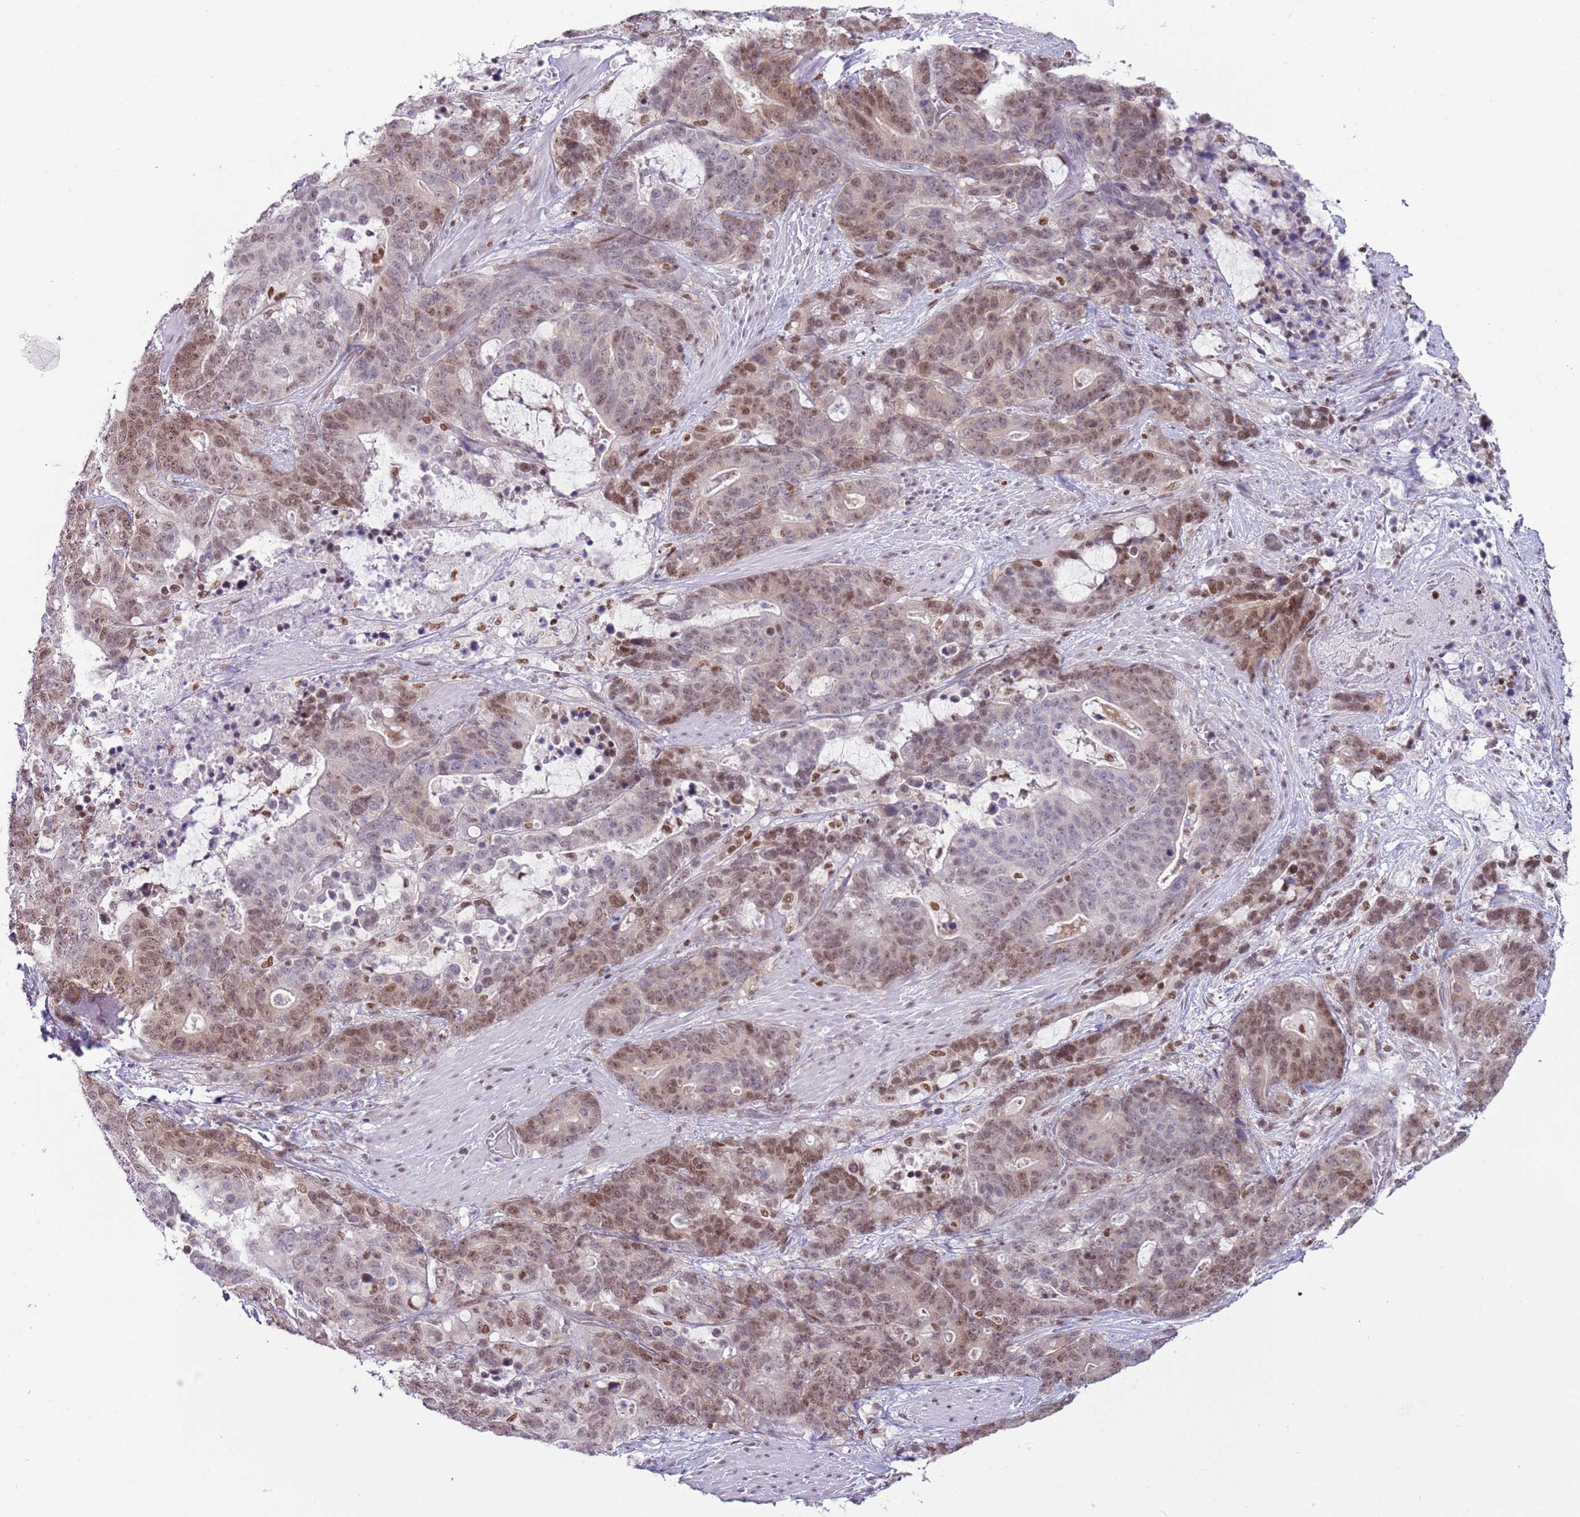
{"staining": {"intensity": "moderate", "quantity": ">75%", "location": "nuclear"}, "tissue": "stomach cancer", "cell_type": "Tumor cells", "image_type": "cancer", "snomed": [{"axis": "morphology", "description": "Adenocarcinoma, NOS"}, {"axis": "topography", "description": "Stomach"}], "caption": "Stomach adenocarcinoma stained with DAB immunohistochemistry (IHC) shows medium levels of moderate nuclear staining in approximately >75% of tumor cells.", "gene": "SELENOH", "patient": {"sex": "female", "age": 76}}